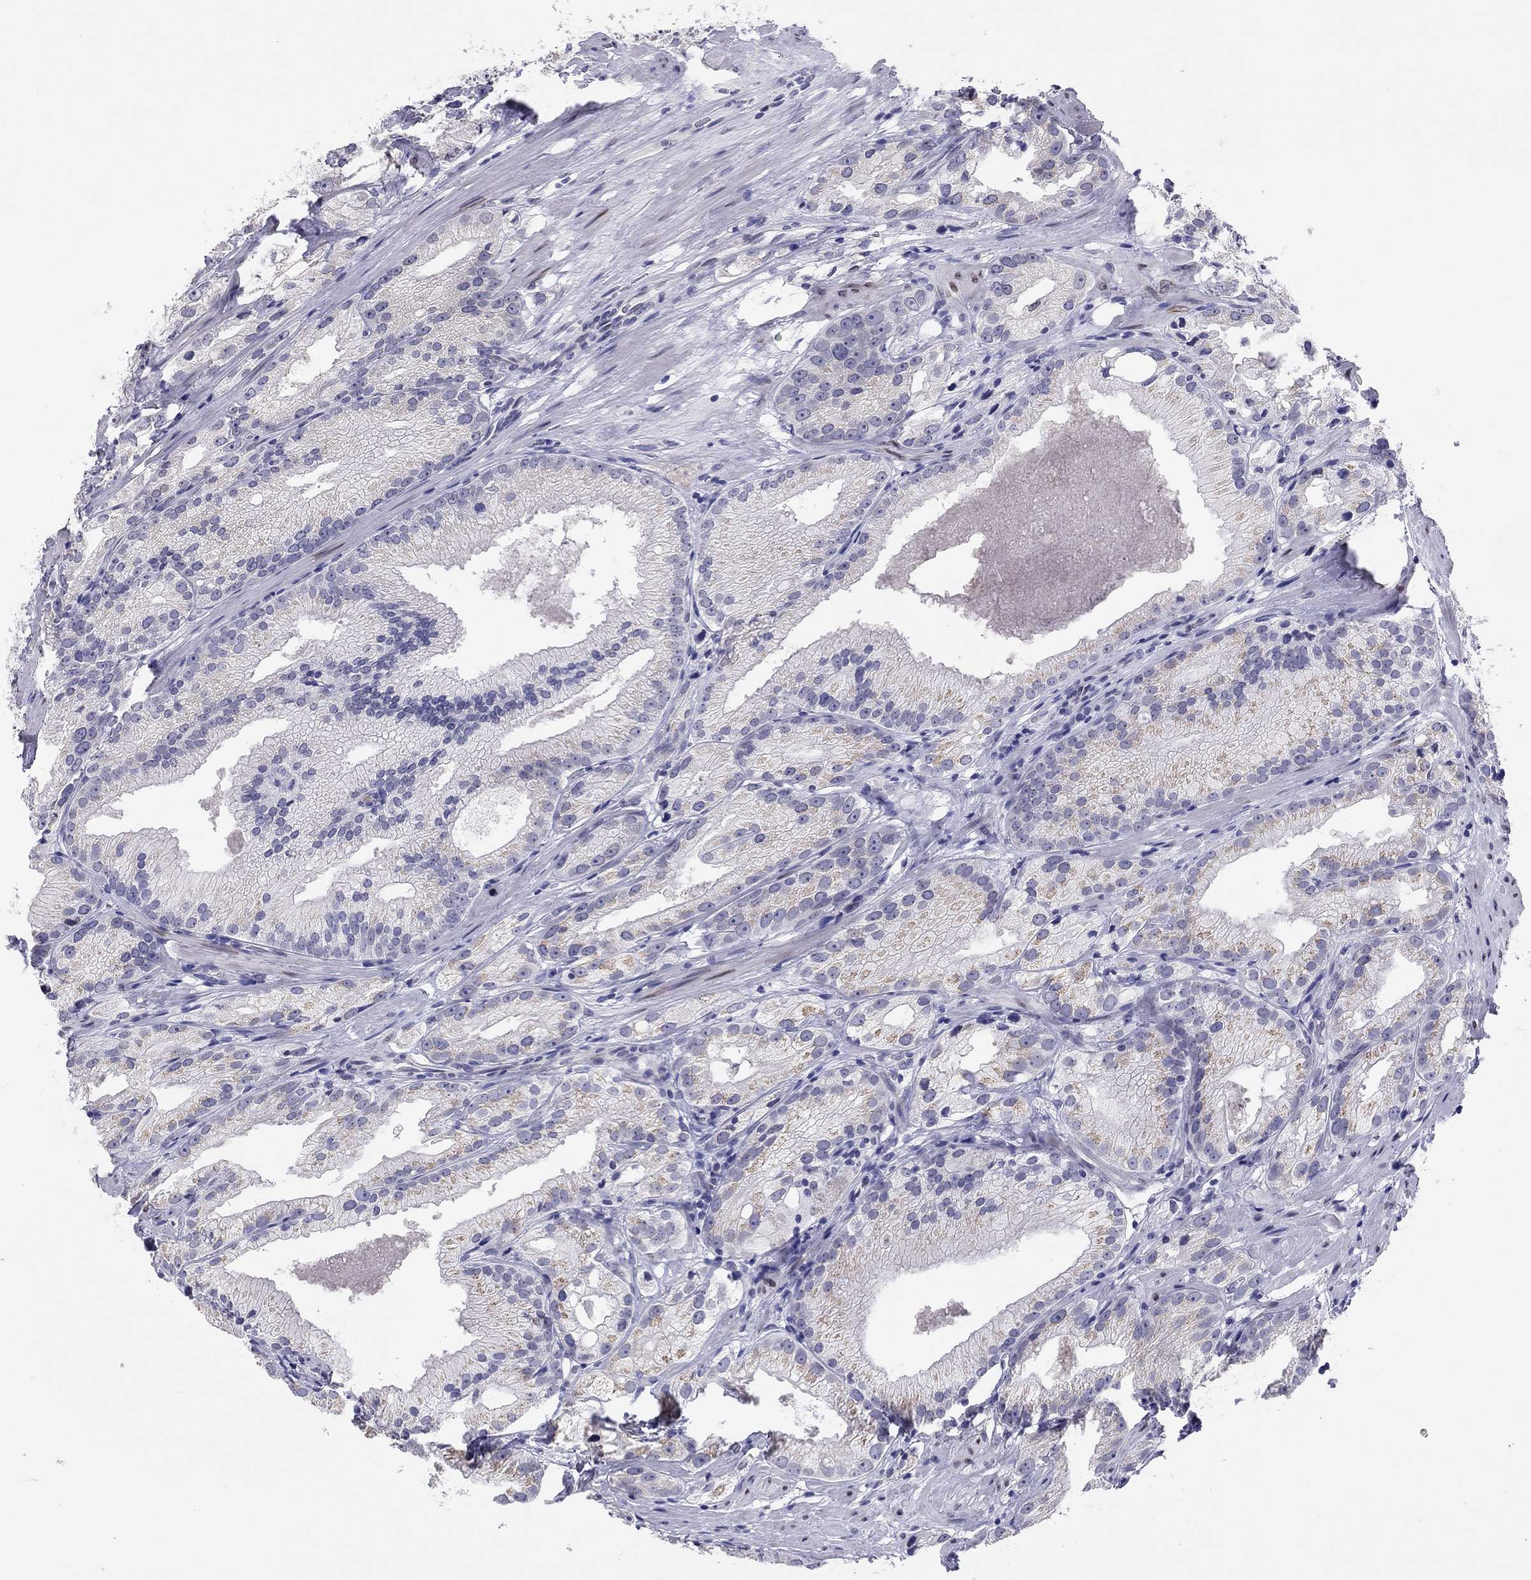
{"staining": {"intensity": "weak", "quantity": "<25%", "location": "cytoplasmic/membranous"}, "tissue": "prostate cancer", "cell_type": "Tumor cells", "image_type": "cancer", "snomed": [{"axis": "morphology", "description": "Adenocarcinoma, High grade"}, {"axis": "topography", "description": "Prostate and seminal vesicle, NOS"}], "caption": "There is no significant expression in tumor cells of prostate cancer (high-grade adenocarcinoma).", "gene": "ARMC12", "patient": {"sex": "male", "age": 62}}